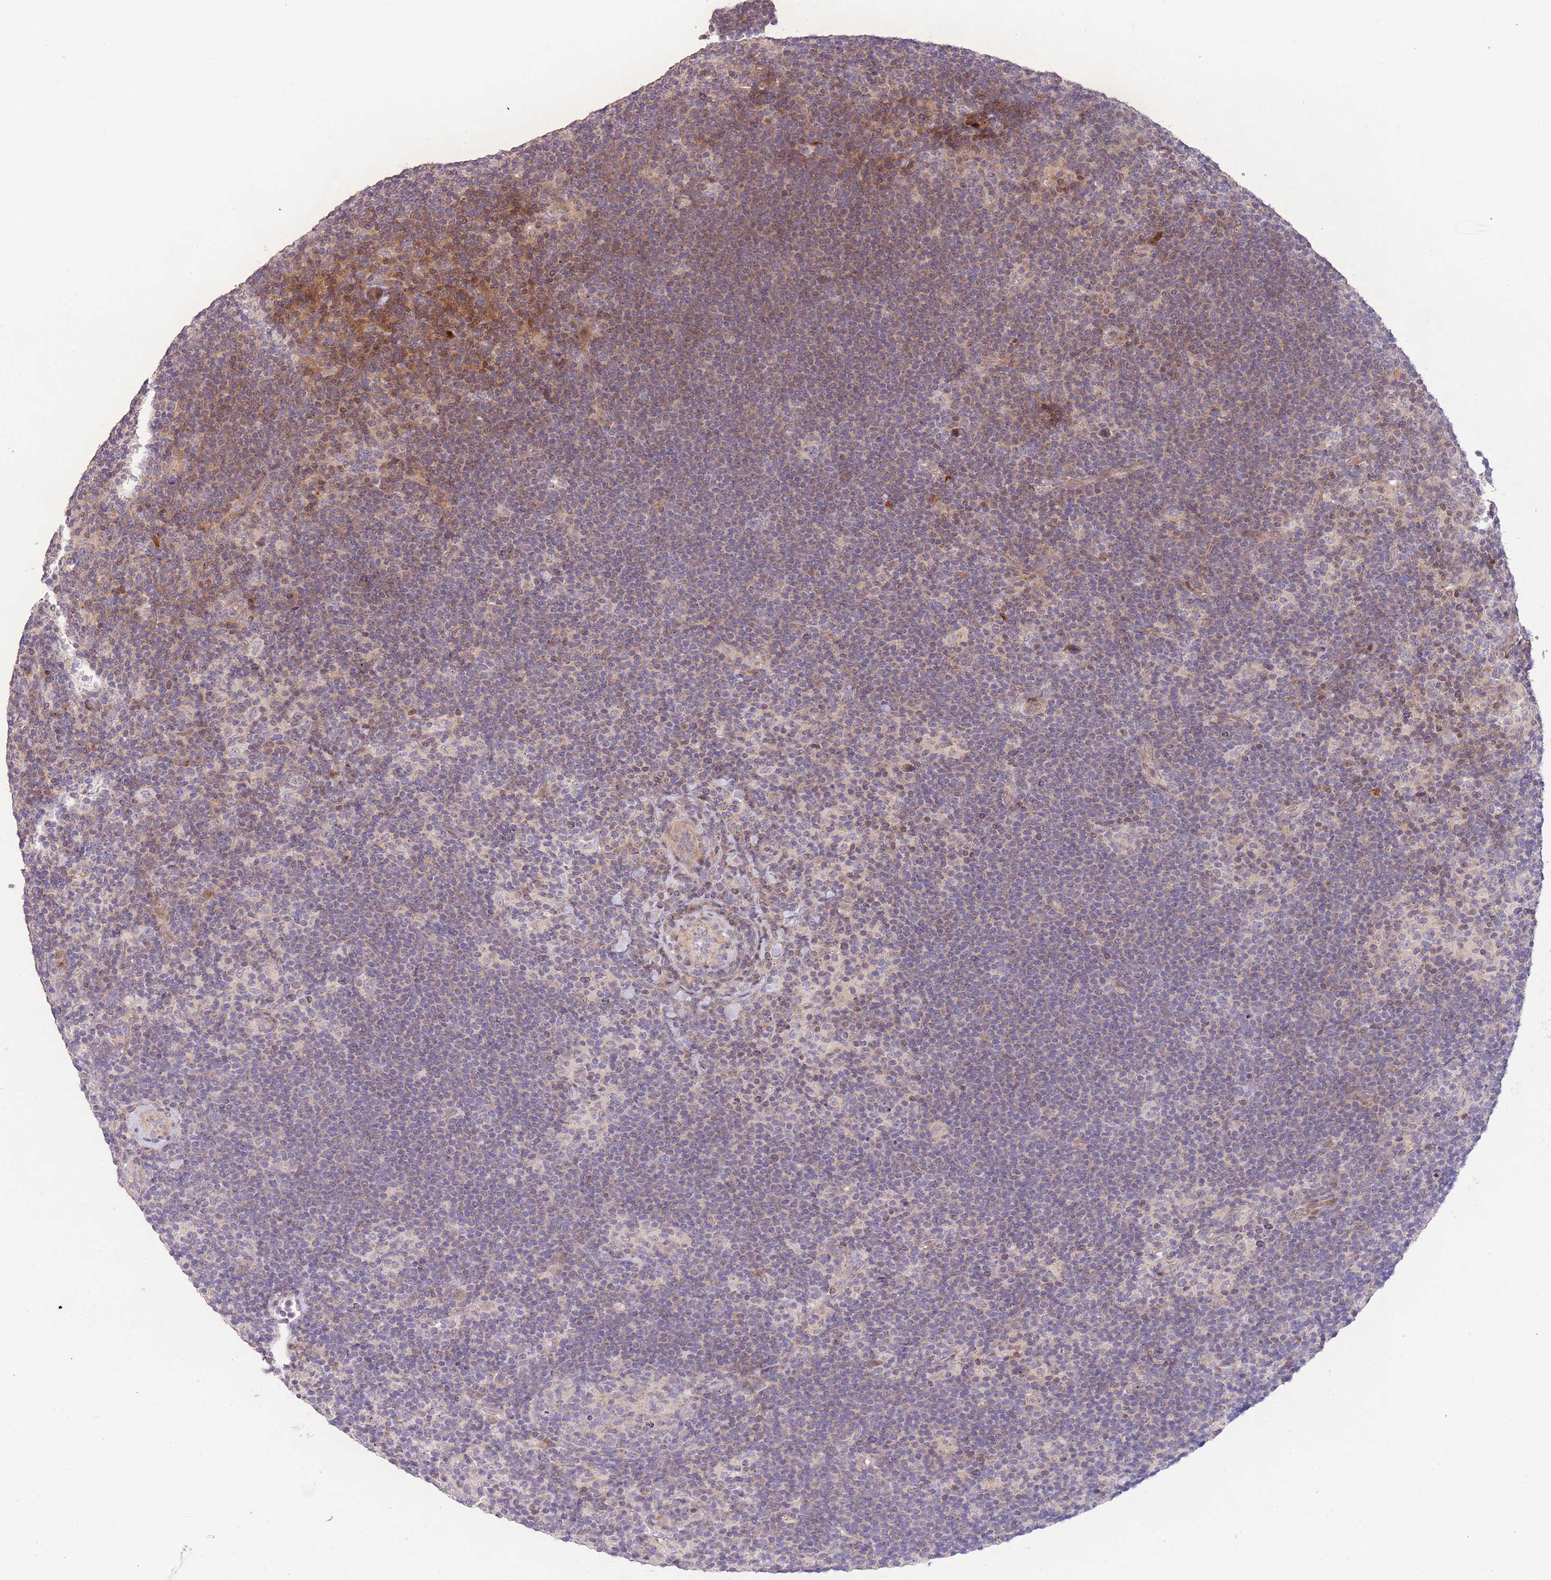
{"staining": {"intensity": "negative", "quantity": "none", "location": "none"}, "tissue": "lymphoma", "cell_type": "Tumor cells", "image_type": "cancer", "snomed": [{"axis": "morphology", "description": "Hodgkin's disease, NOS"}, {"axis": "topography", "description": "Lymph node"}], "caption": "The histopathology image demonstrates no significant staining in tumor cells of lymphoma.", "gene": "SLC16A4", "patient": {"sex": "female", "age": 57}}